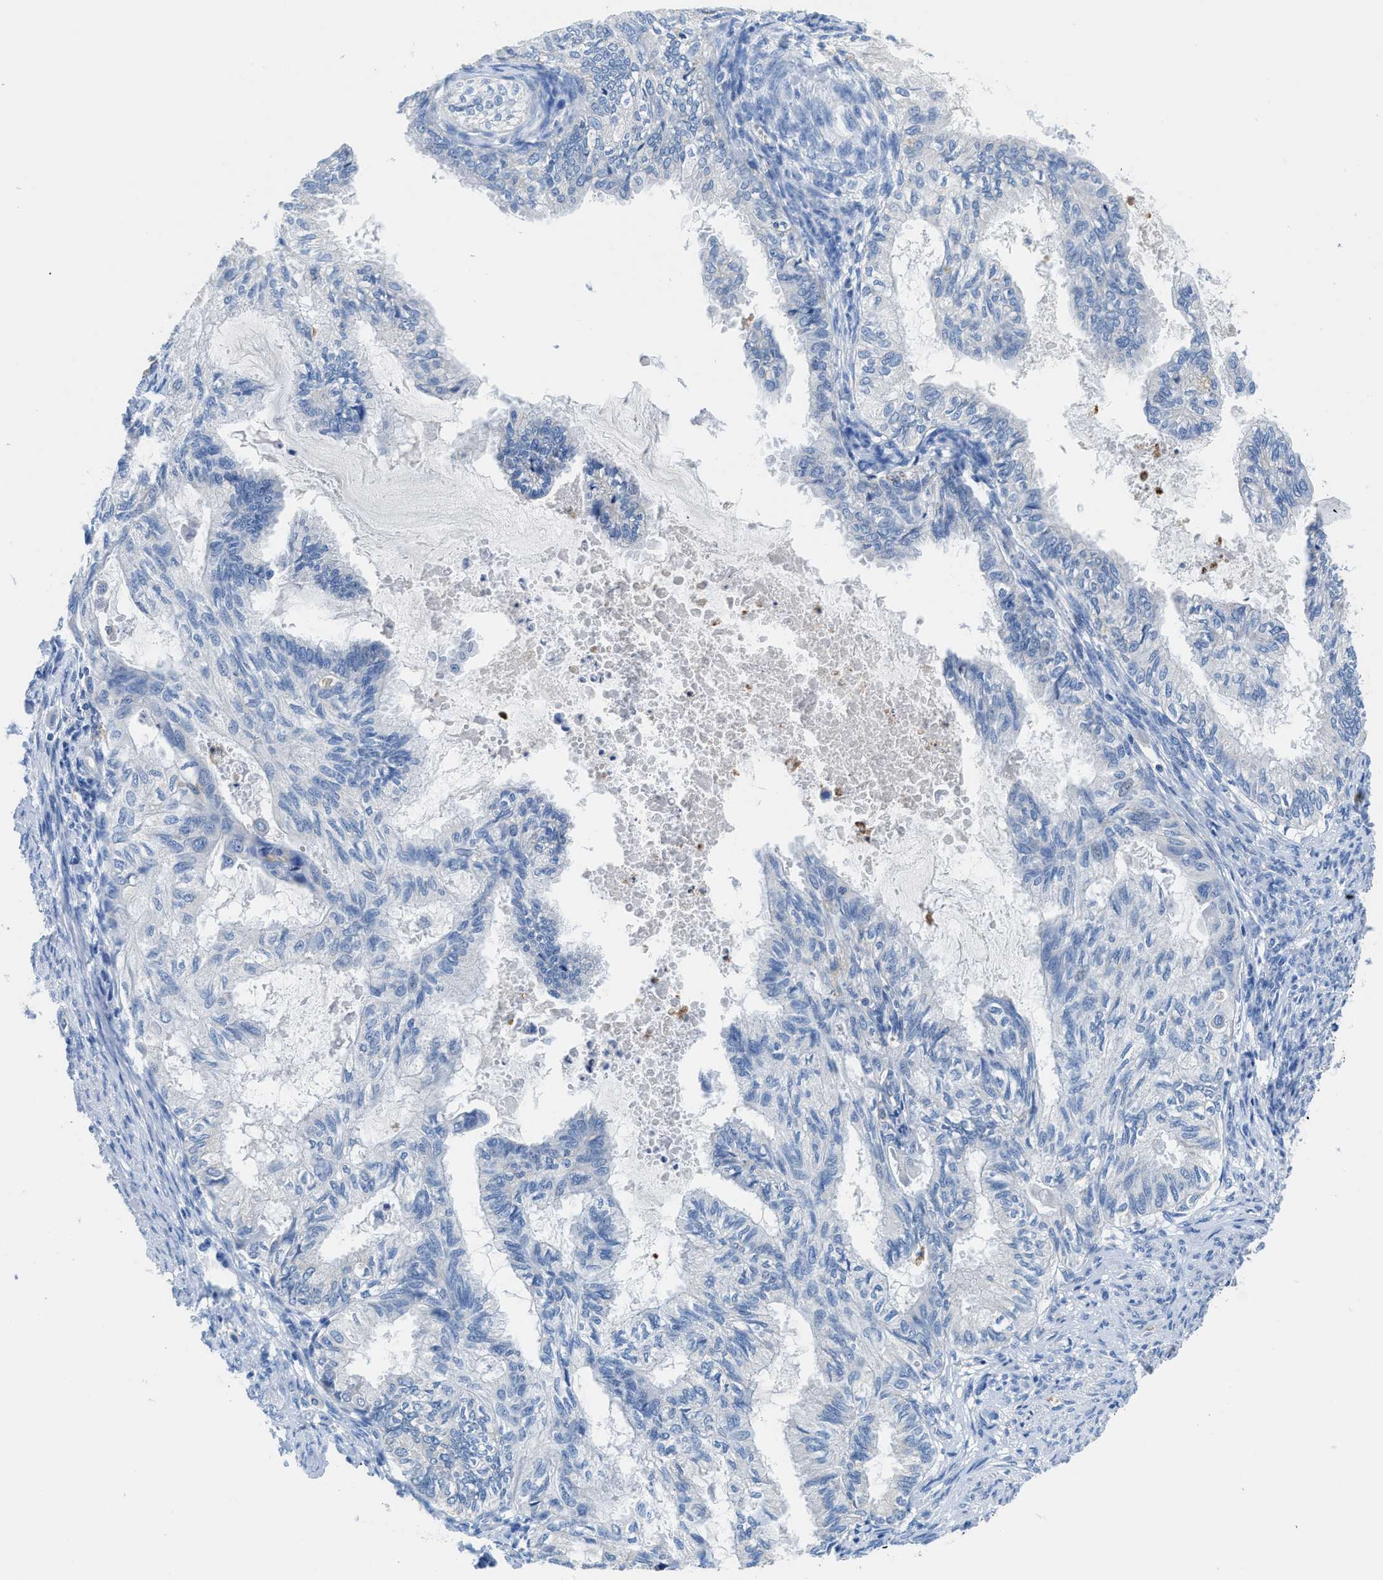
{"staining": {"intensity": "negative", "quantity": "none", "location": "none"}, "tissue": "cervical cancer", "cell_type": "Tumor cells", "image_type": "cancer", "snomed": [{"axis": "morphology", "description": "Normal tissue, NOS"}, {"axis": "morphology", "description": "Adenocarcinoma, NOS"}, {"axis": "topography", "description": "Cervix"}, {"axis": "topography", "description": "Endometrium"}], "caption": "This is an IHC micrograph of human adenocarcinoma (cervical). There is no staining in tumor cells.", "gene": "NEB", "patient": {"sex": "female", "age": 86}}